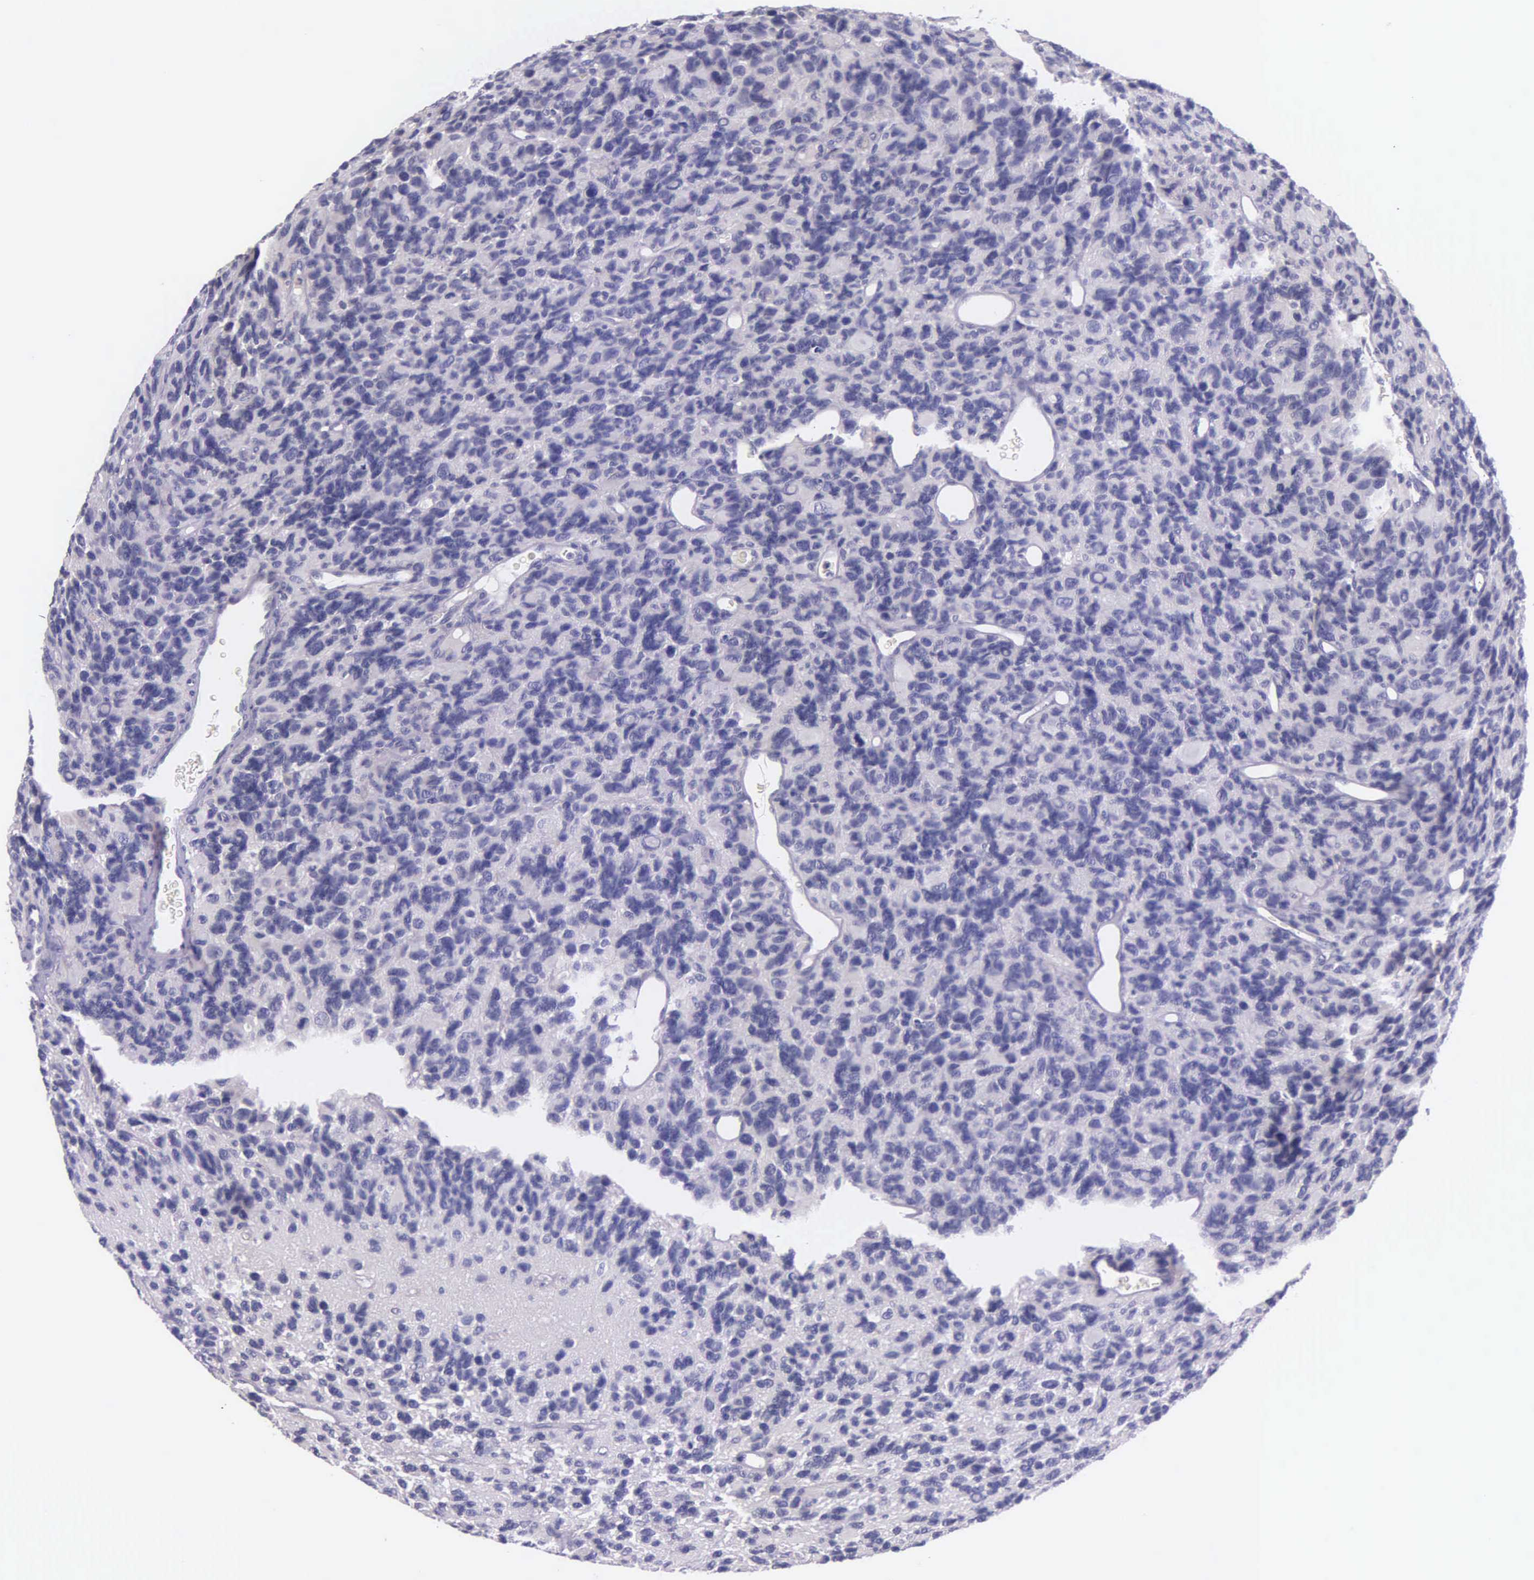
{"staining": {"intensity": "negative", "quantity": "none", "location": "none"}, "tissue": "glioma", "cell_type": "Tumor cells", "image_type": "cancer", "snomed": [{"axis": "morphology", "description": "Glioma, malignant, High grade"}, {"axis": "topography", "description": "Brain"}], "caption": "Tumor cells show no significant protein positivity in glioma.", "gene": "THSD7A", "patient": {"sex": "male", "age": 77}}